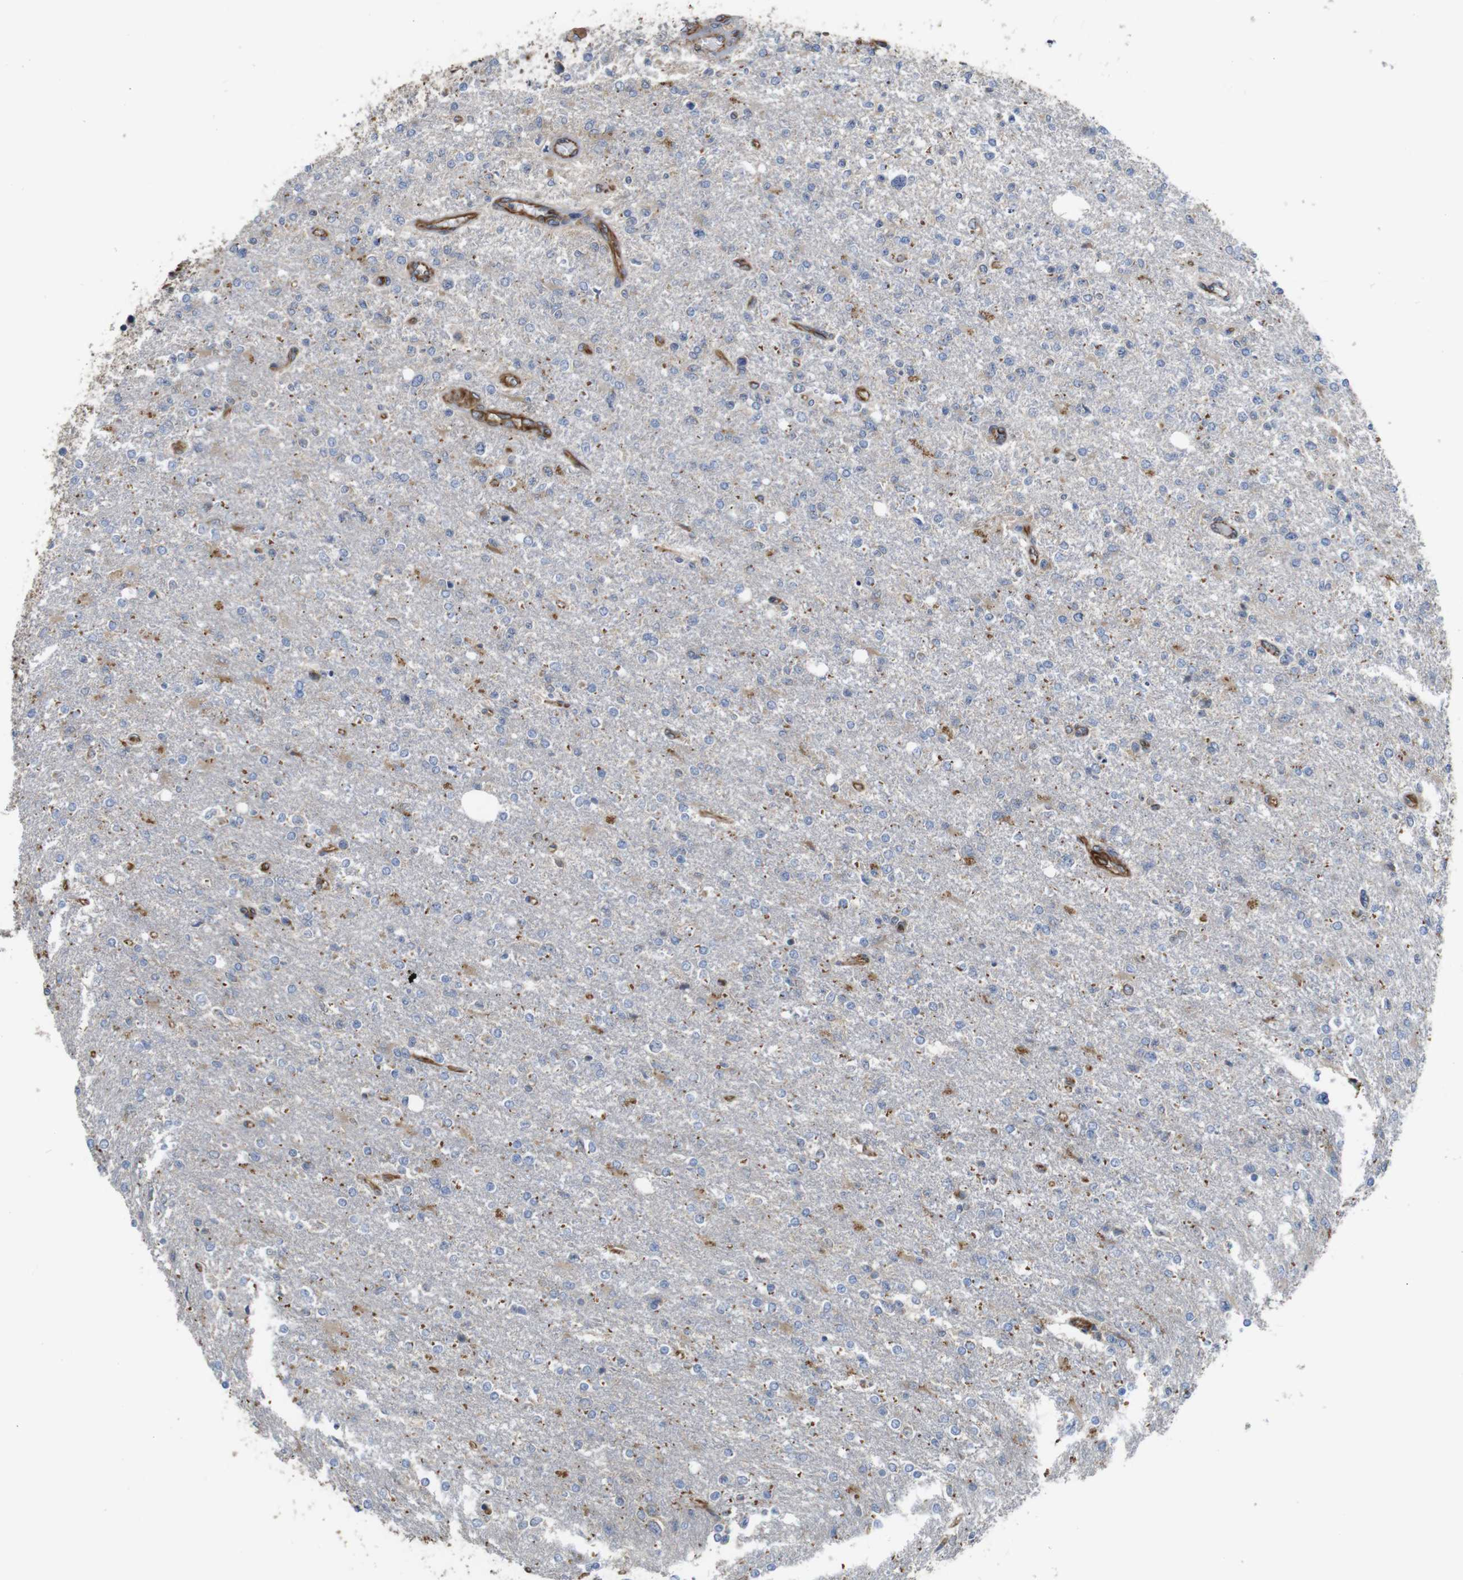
{"staining": {"intensity": "negative", "quantity": "none", "location": "none"}, "tissue": "glioma", "cell_type": "Tumor cells", "image_type": "cancer", "snomed": [{"axis": "morphology", "description": "Glioma, malignant, High grade"}, {"axis": "topography", "description": "Cerebral cortex"}], "caption": "The IHC histopathology image has no significant expression in tumor cells of malignant high-grade glioma tissue. (DAB IHC visualized using brightfield microscopy, high magnification).", "gene": "POMK", "patient": {"sex": "male", "age": 76}}